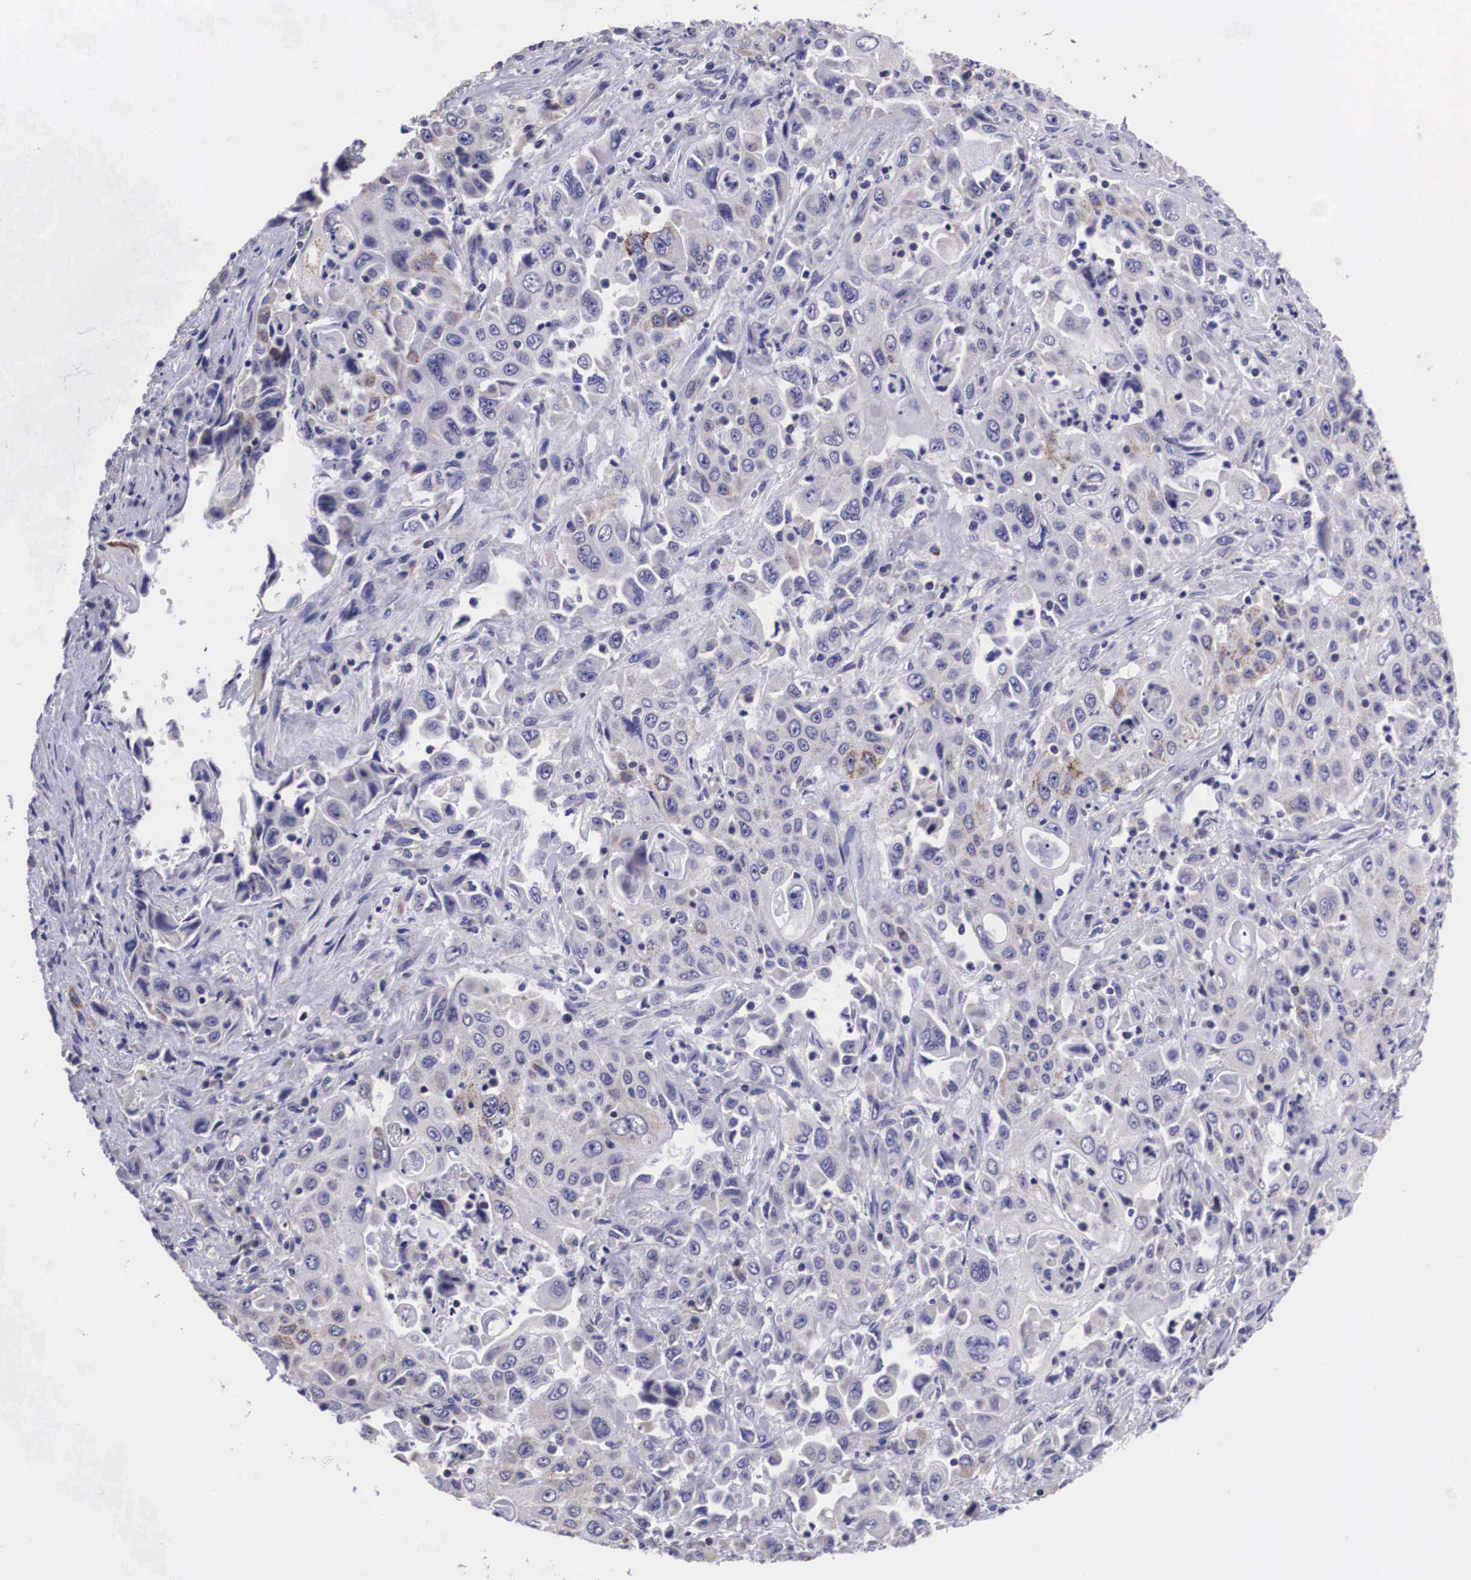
{"staining": {"intensity": "weak", "quantity": "<25%", "location": "cytoplasmic/membranous"}, "tissue": "pancreatic cancer", "cell_type": "Tumor cells", "image_type": "cancer", "snomed": [{"axis": "morphology", "description": "Adenocarcinoma, NOS"}, {"axis": "topography", "description": "Pancreas"}], "caption": "Immunohistochemistry (IHC) image of human pancreatic cancer (adenocarcinoma) stained for a protein (brown), which reveals no staining in tumor cells.", "gene": "ARG2", "patient": {"sex": "male", "age": 70}}